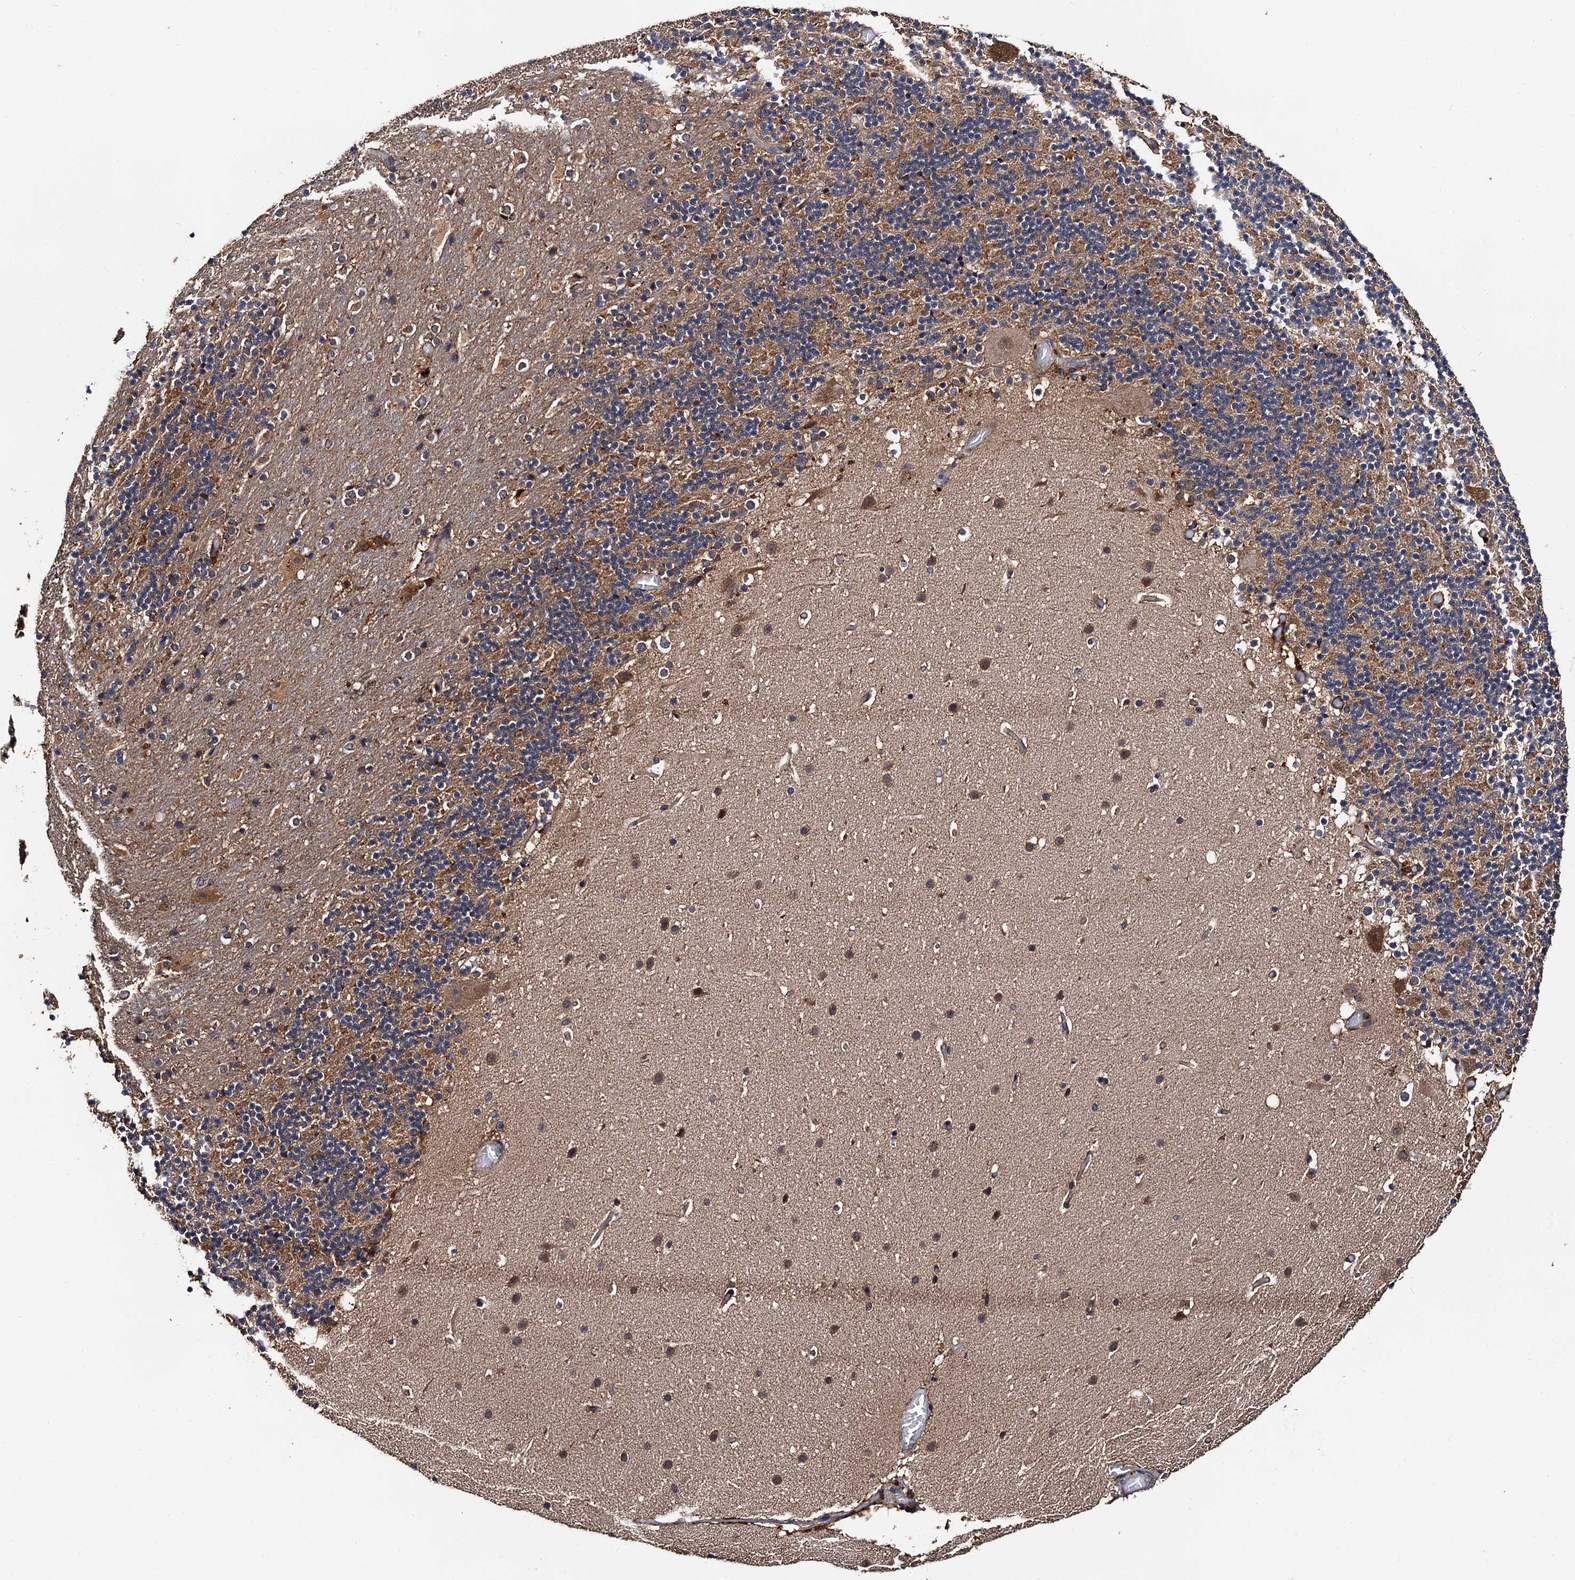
{"staining": {"intensity": "moderate", "quantity": "25%-75%", "location": "cytoplasmic/membranous"}, "tissue": "cerebellum", "cell_type": "Cells in granular layer", "image_type": "normal", "snomed": [{"axis": "morphology", "description": "Normal tissue, NOS"}, {"axis": "topography", "description": "Cerebellum"}], "caption": "Human cerebellum stained with a brown dye reveals moderate cytoplasmic/membranous positive staining in approximately 25%-75% of cells in granular layer.", "gene": "MIER2", "patient": {"sex": "male", "age": 57}}